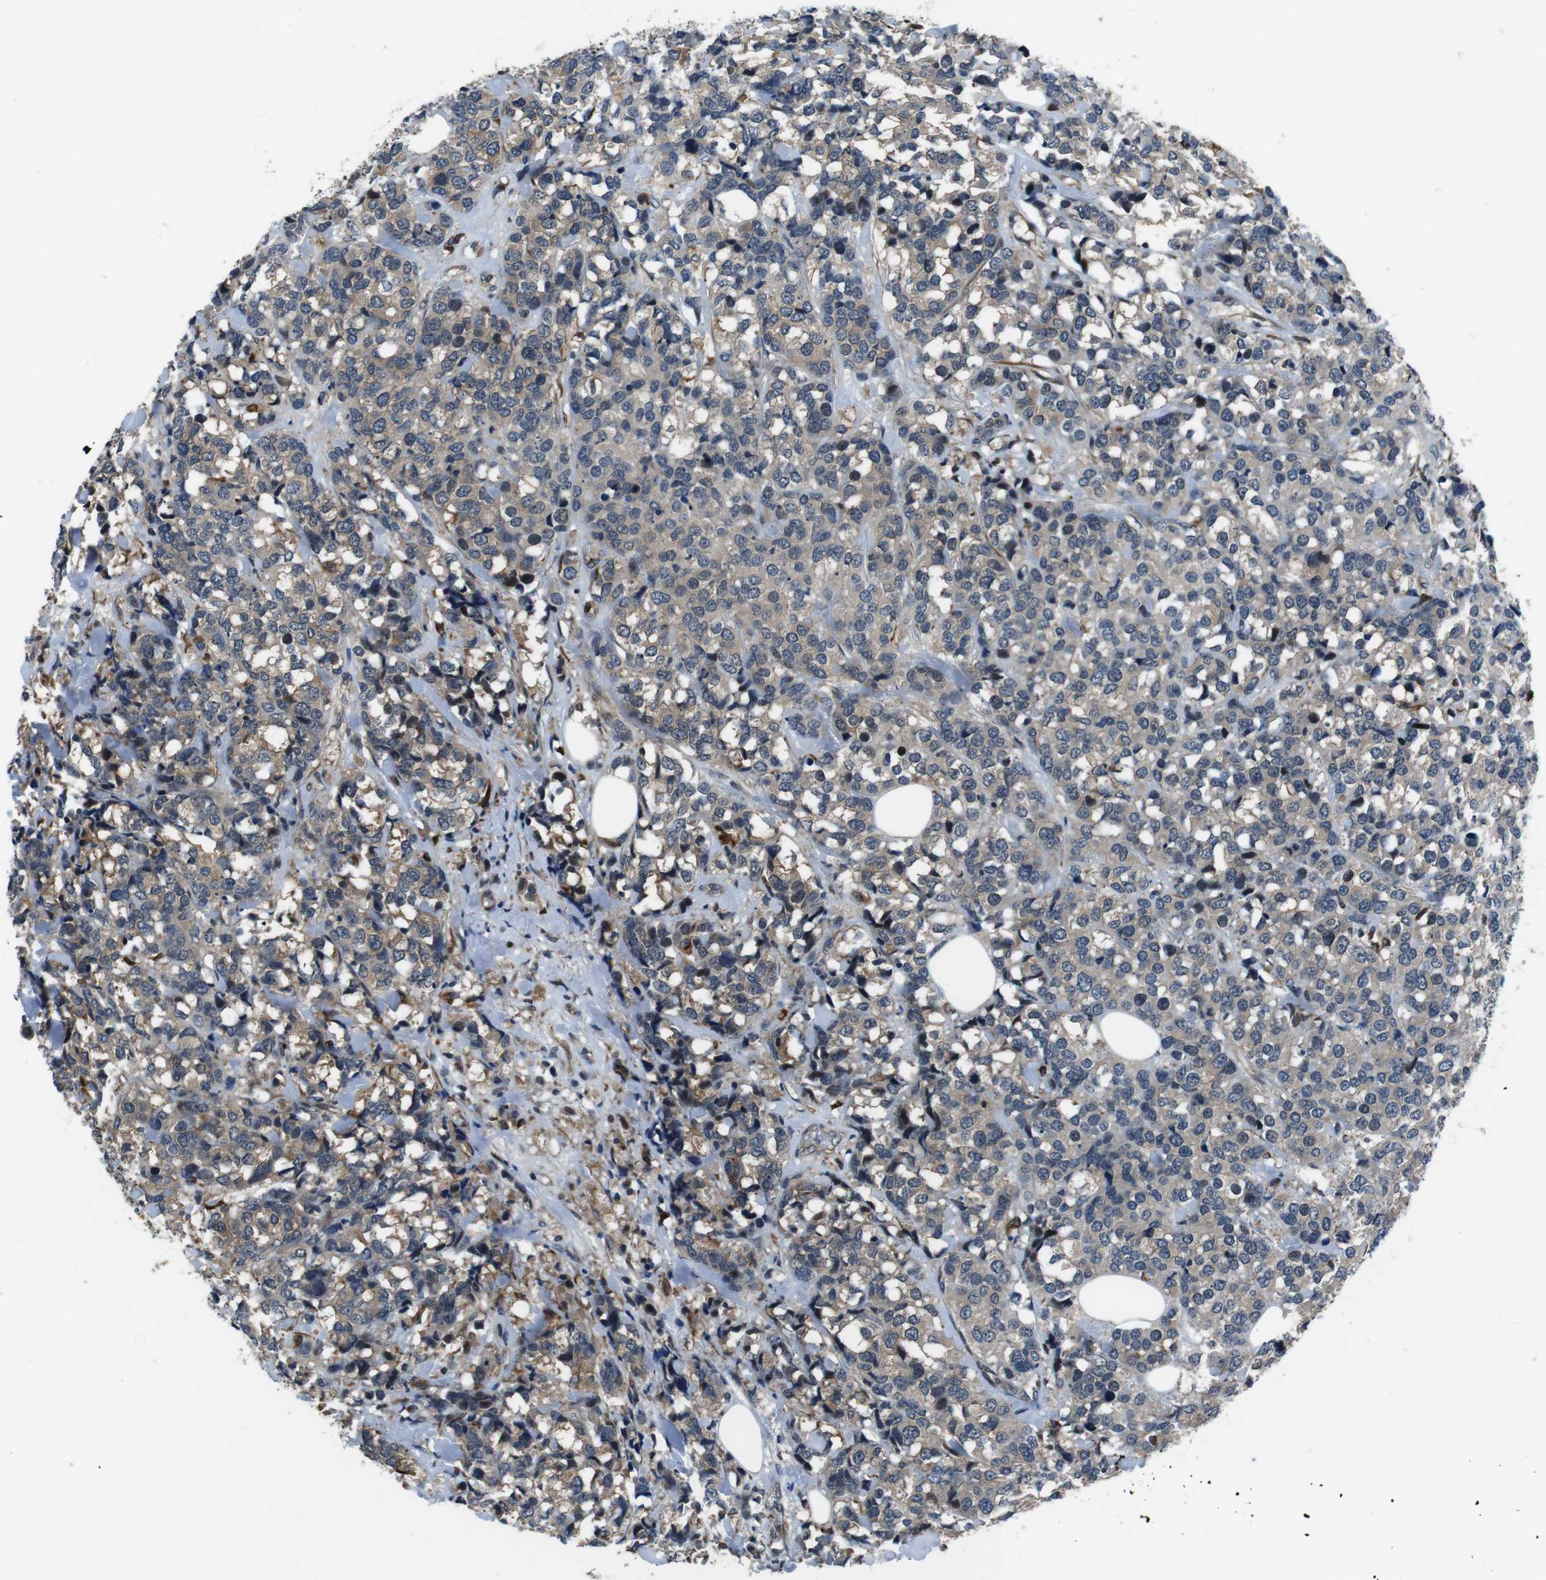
{"staining": {"intensity": "weak", "quantity": "<25%", "location": "cytoplasmic/membranous"}, "tissue": "breast cancer", "cell_type": "Tumor cells", "image_type": "cancer", "snomed": [{"axis": "morphology", "description": "Lobular carcinoma"}, {"axis": "topography", "description": "Breast"}], "caption": "The histopathology image exhibits no significant staining in tumor cells of breast cancer. Nuclei are stained in blue.", "gene": "LRRC49", "patient": {"sex": "female", "age": 59}}